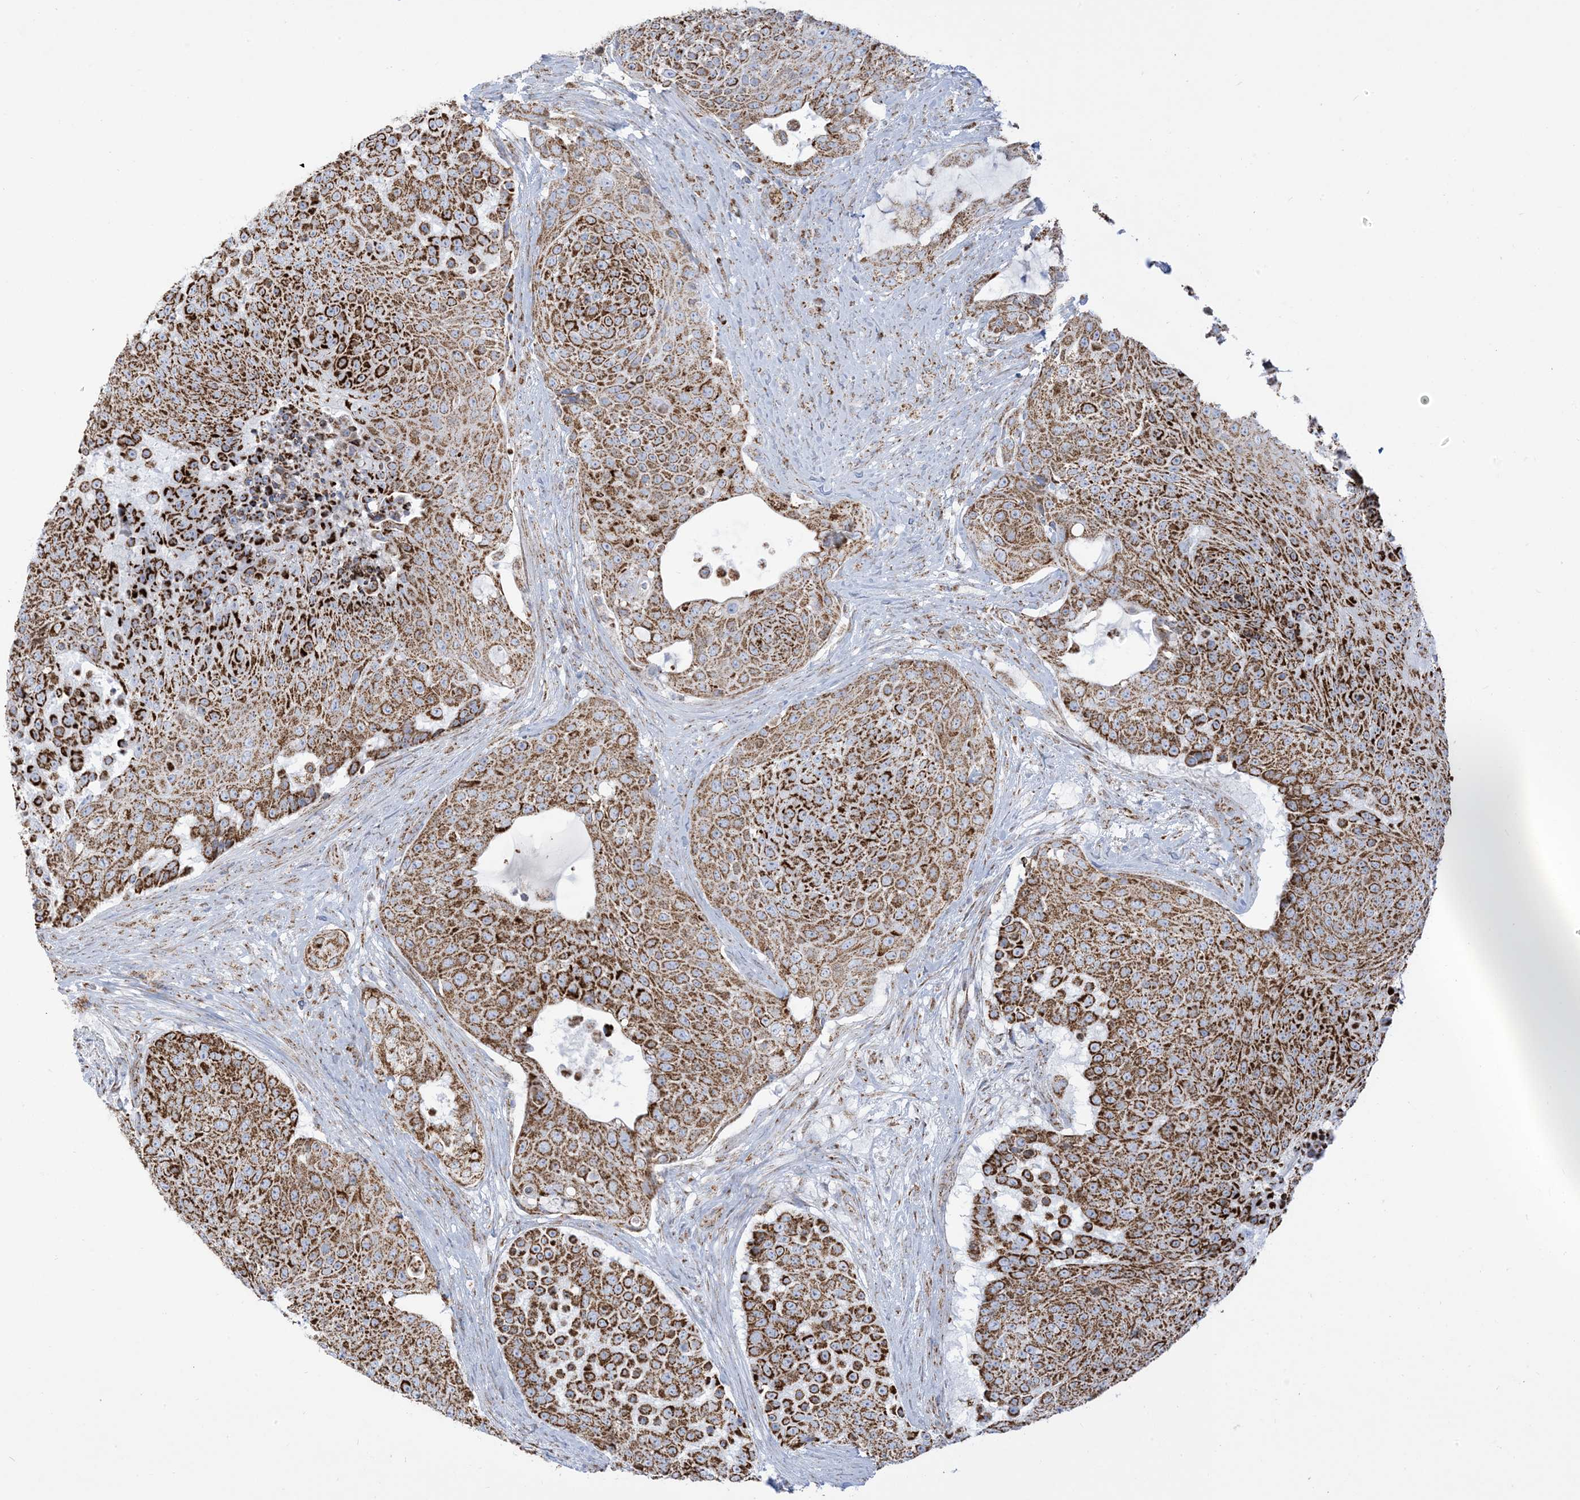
{"staining": {"intensity": "strong", "quantity": ">75%", "location": "cytoplasmic/membranous"}, "tissue": "urothelial cancer", "cell_type": "Tumor cells", "image_type": "cancer", "snomed": [{"axis": "morphology", "description": "Urothelial carcinoma, High grade"}, {"axis": "topography", "description": "Urinary bladder"}], "caption": "Protein expression by immunohistochemistry shows strong cytoplasmic/membranous expression in about >75% of tumor cells in urothelial cancer.", "gene": "SAMM50", "patient": {"sex": "female", "age": 63}}